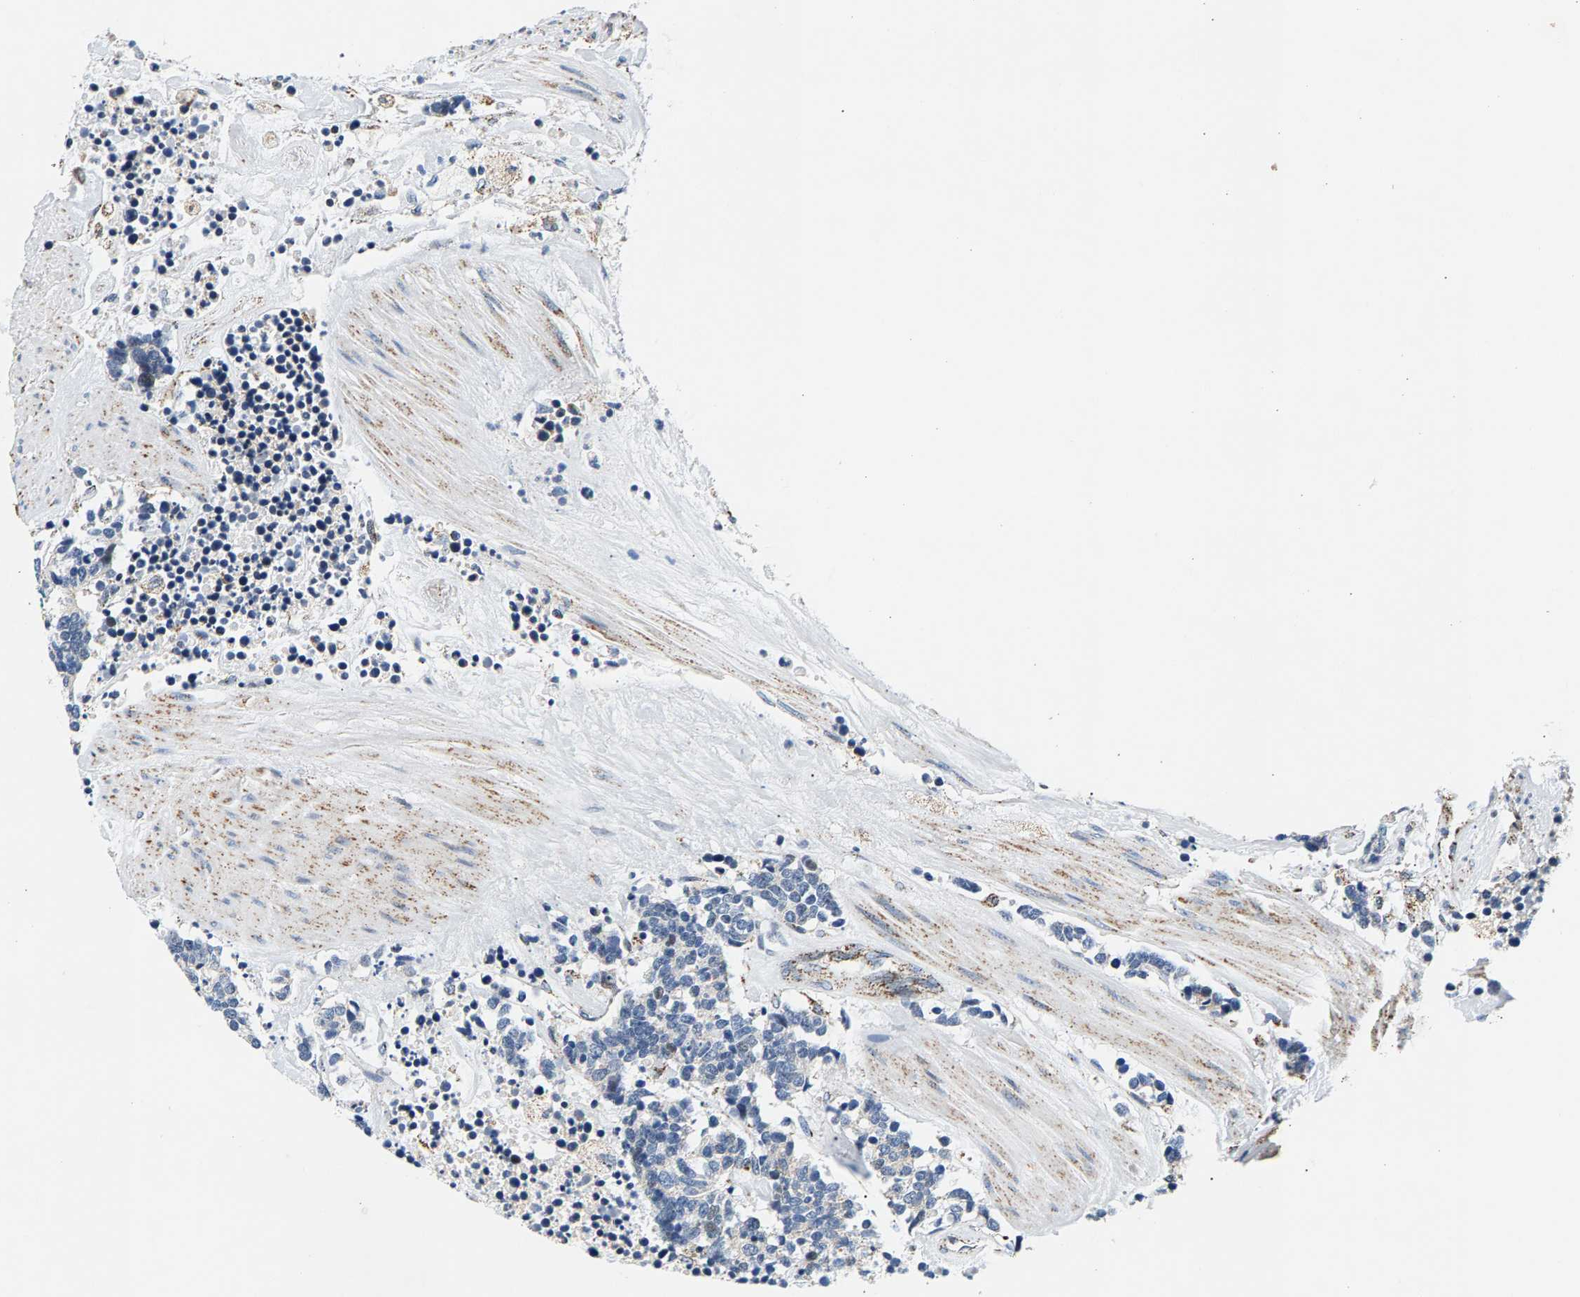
{"staining": {"intensity": "negative", "quantity": "none", "location": "none"}, "tissue": "carcinoid", "cell_type": "Tumor cells", "image_type": "cancer", "snomed": [{"axis": "morphology", "description": "Carcinoma, NOS"}, {"axis": "morphology", "description": "Carcinoid, malignant, NOS"}, {"axis": "topography", "description": "Urinary bladder"}], "caption": "Tumor cells are negative for brown protein staining in carcinoid.", "gene": "PDE1A", "patient": {"sex": "male", "age": 57}}